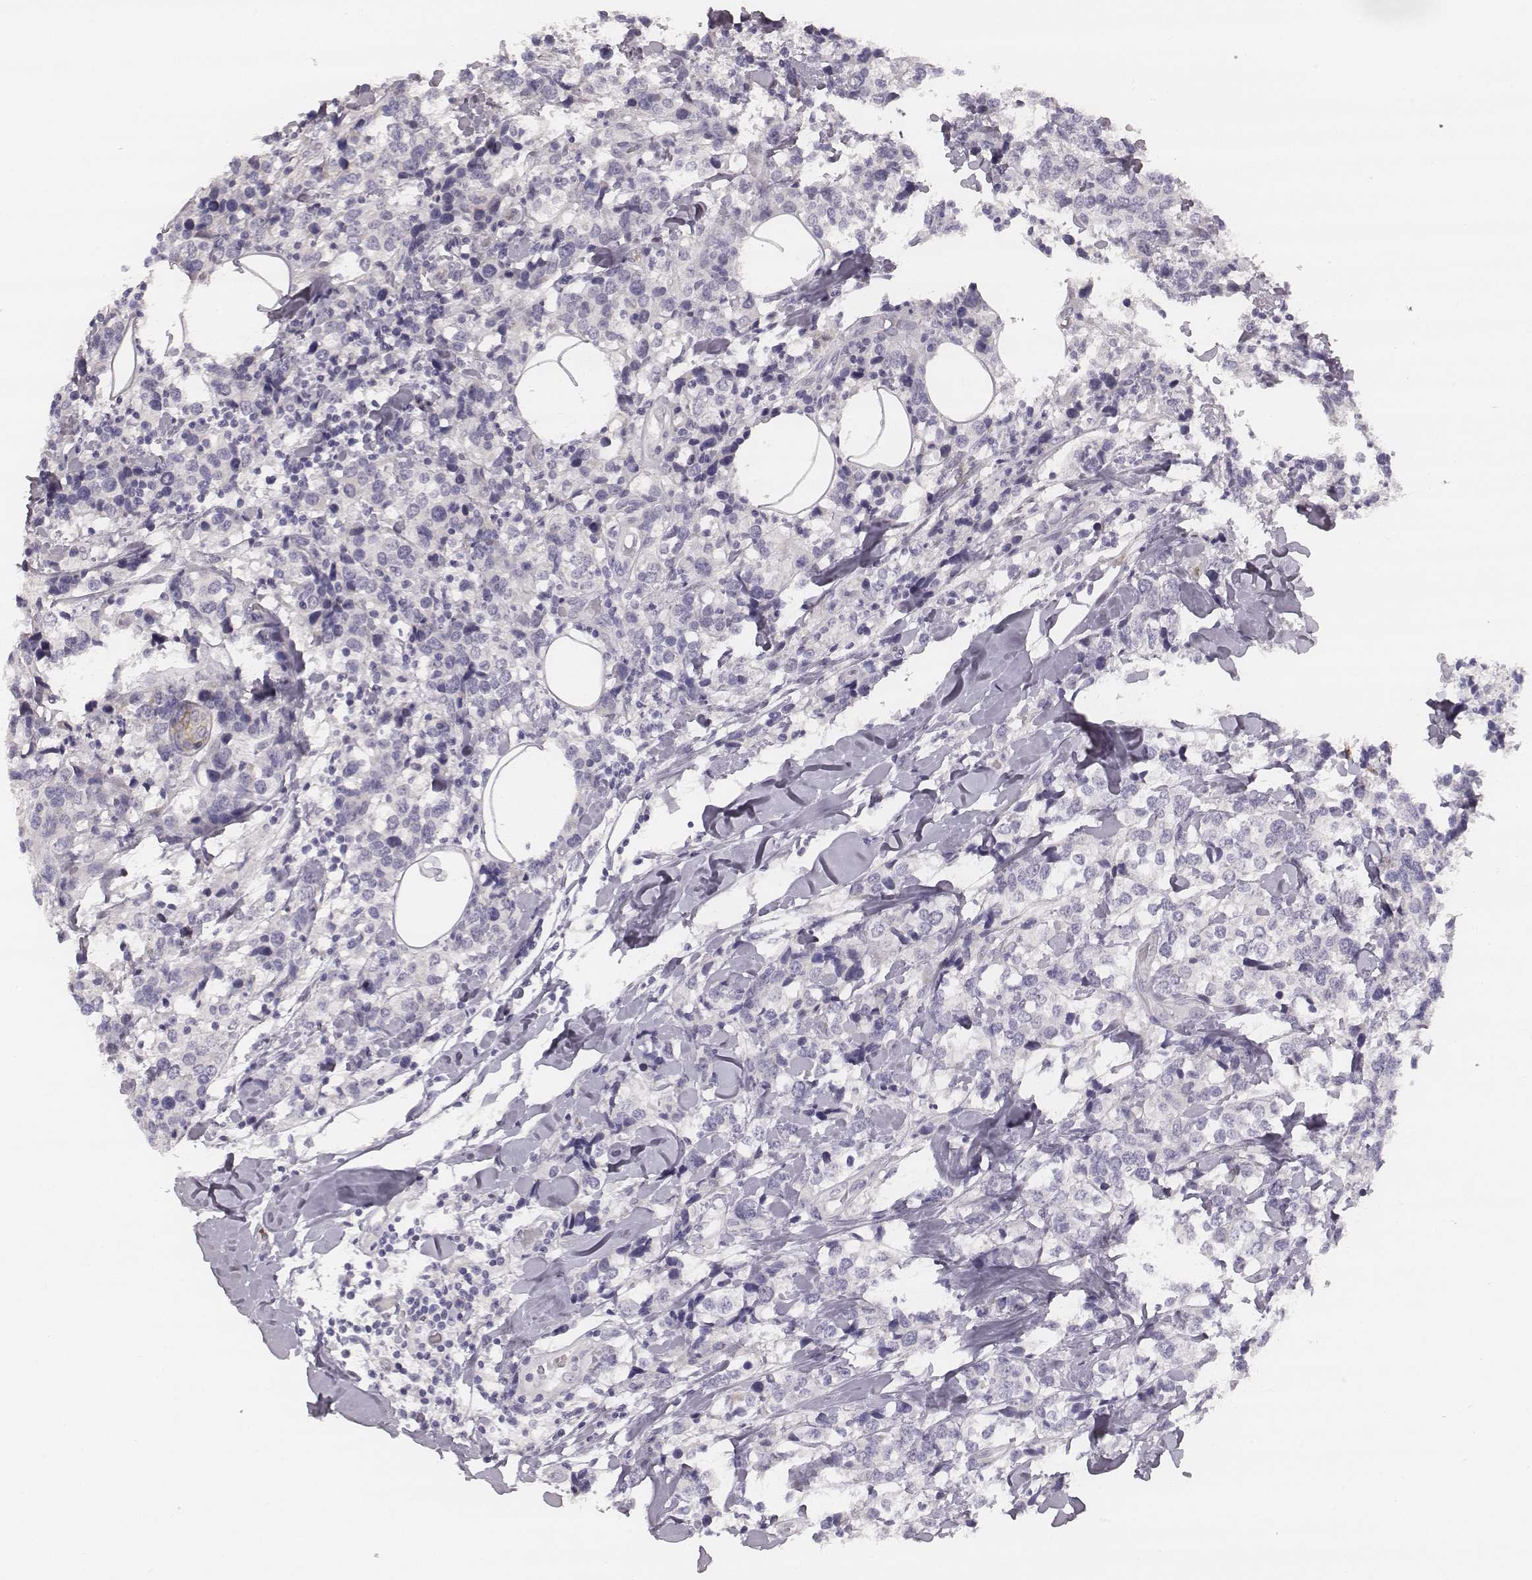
{"staining": {"intensity": "negative", "quantity": "none", "location": "none"}, "tissue": "breast cancer", "cell_type": "Tumor cells", "image_type": "cancer", "snomed": [{"axis": "morphology", "description": "Lobular carcinoma"}, {"axis": "topography", "description": "Breast"}], "caption": "The IHC histopathology image has no significant positivity in tumor cells of breast cancer tissue.", "gene": "KCNJ12", "patient": {"sex": "female", "age": 59}}